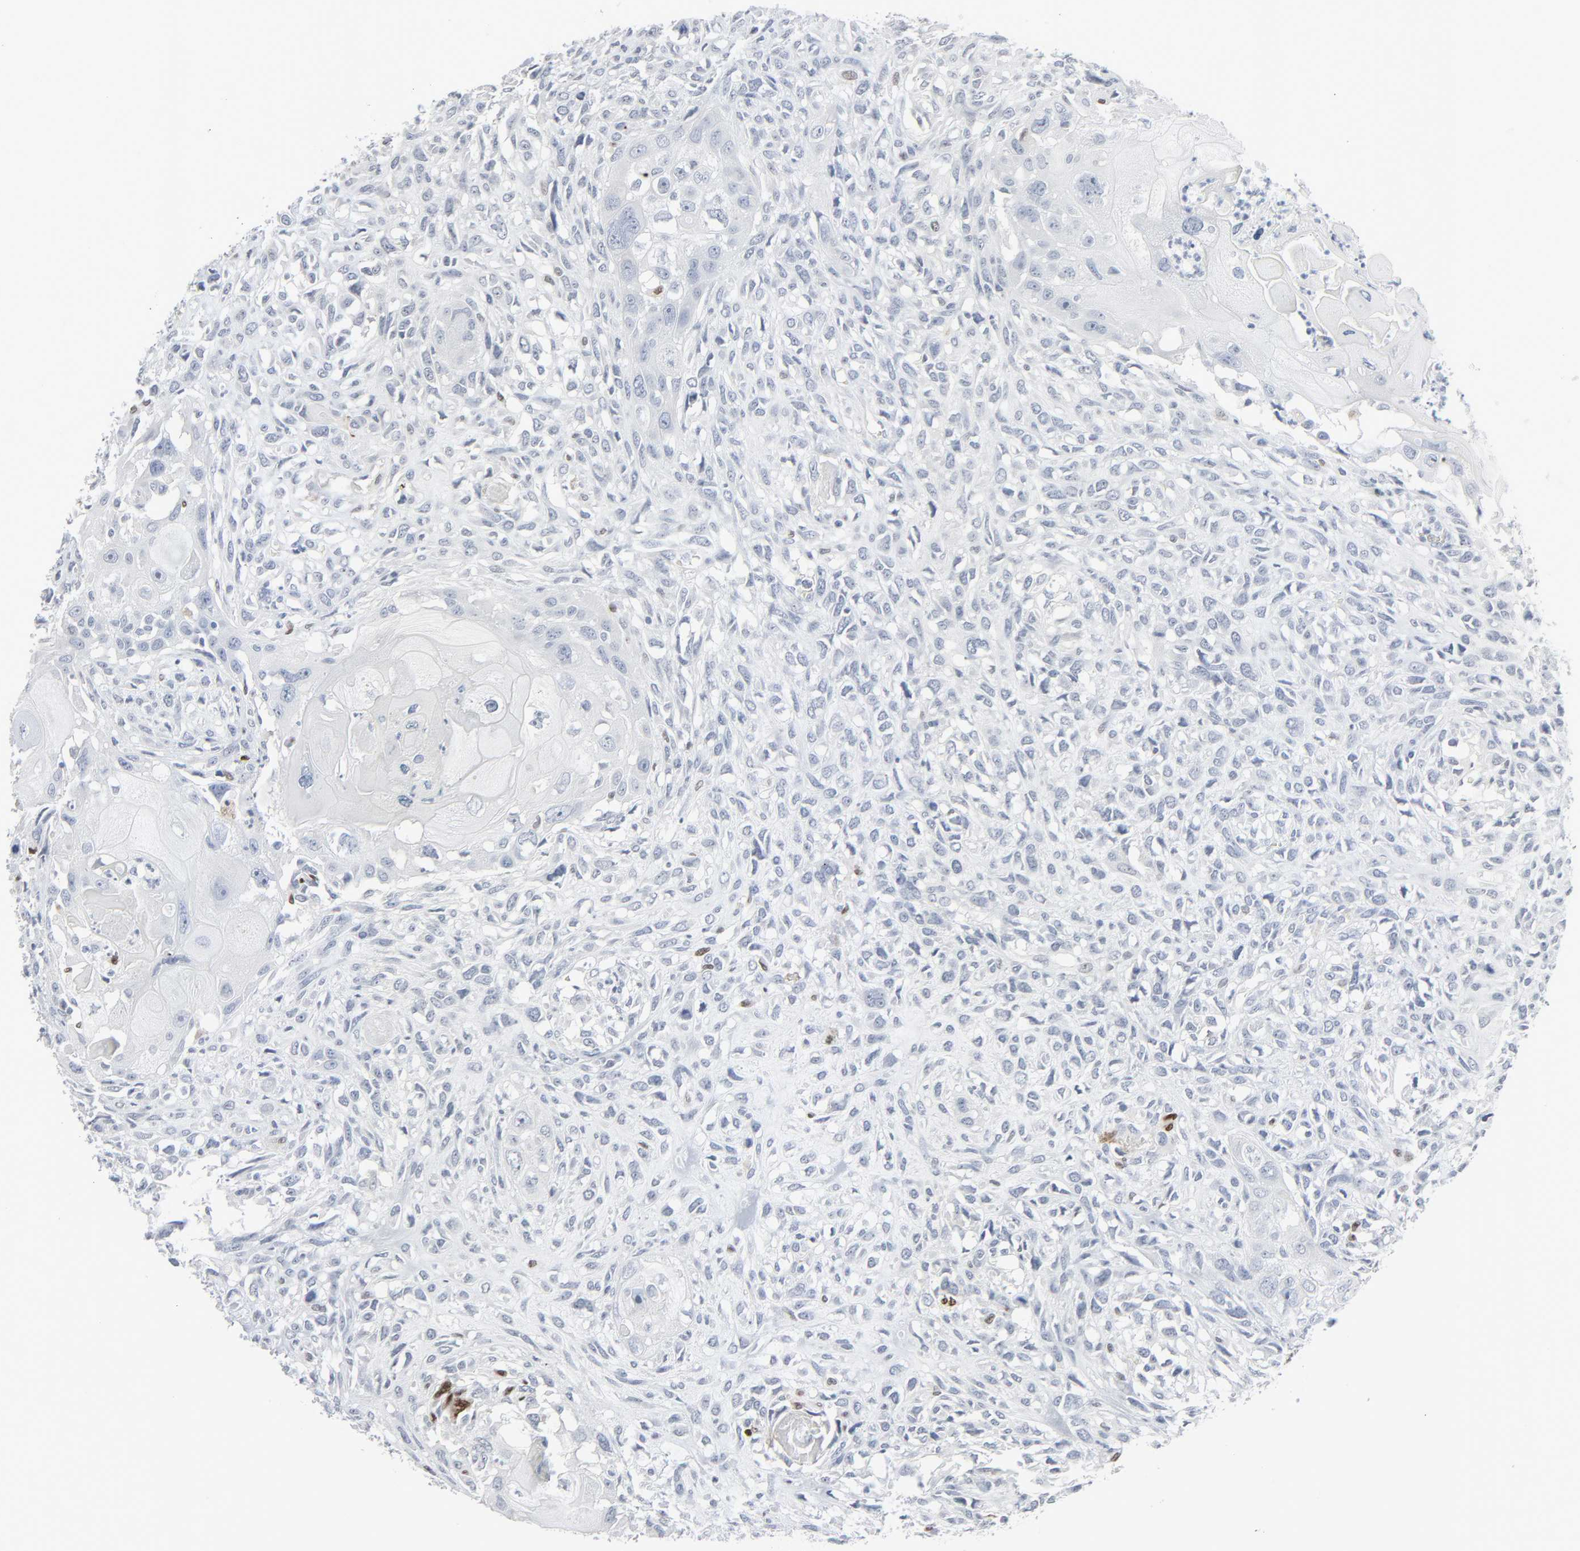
{"staining": {"intensity": "negative", "quantity": "none", "location": "none"}, "tissue": "head and neck cancer", "cell_type": "Tumor cells", "image_type": "cancer", "snomed": [{"axis": "morphology", "description": "Neoplasm, malignant, NOS"}, {"axis": "topography", "description": "Salivary gland"}, {"axis": "topography", "description": "Head-Neck"}], "caption": "IHC of head and neck cancer demonstrates no expression in tumor cells.", "gene": "MITF", "patient": {"sex": "male", "age": 43}}